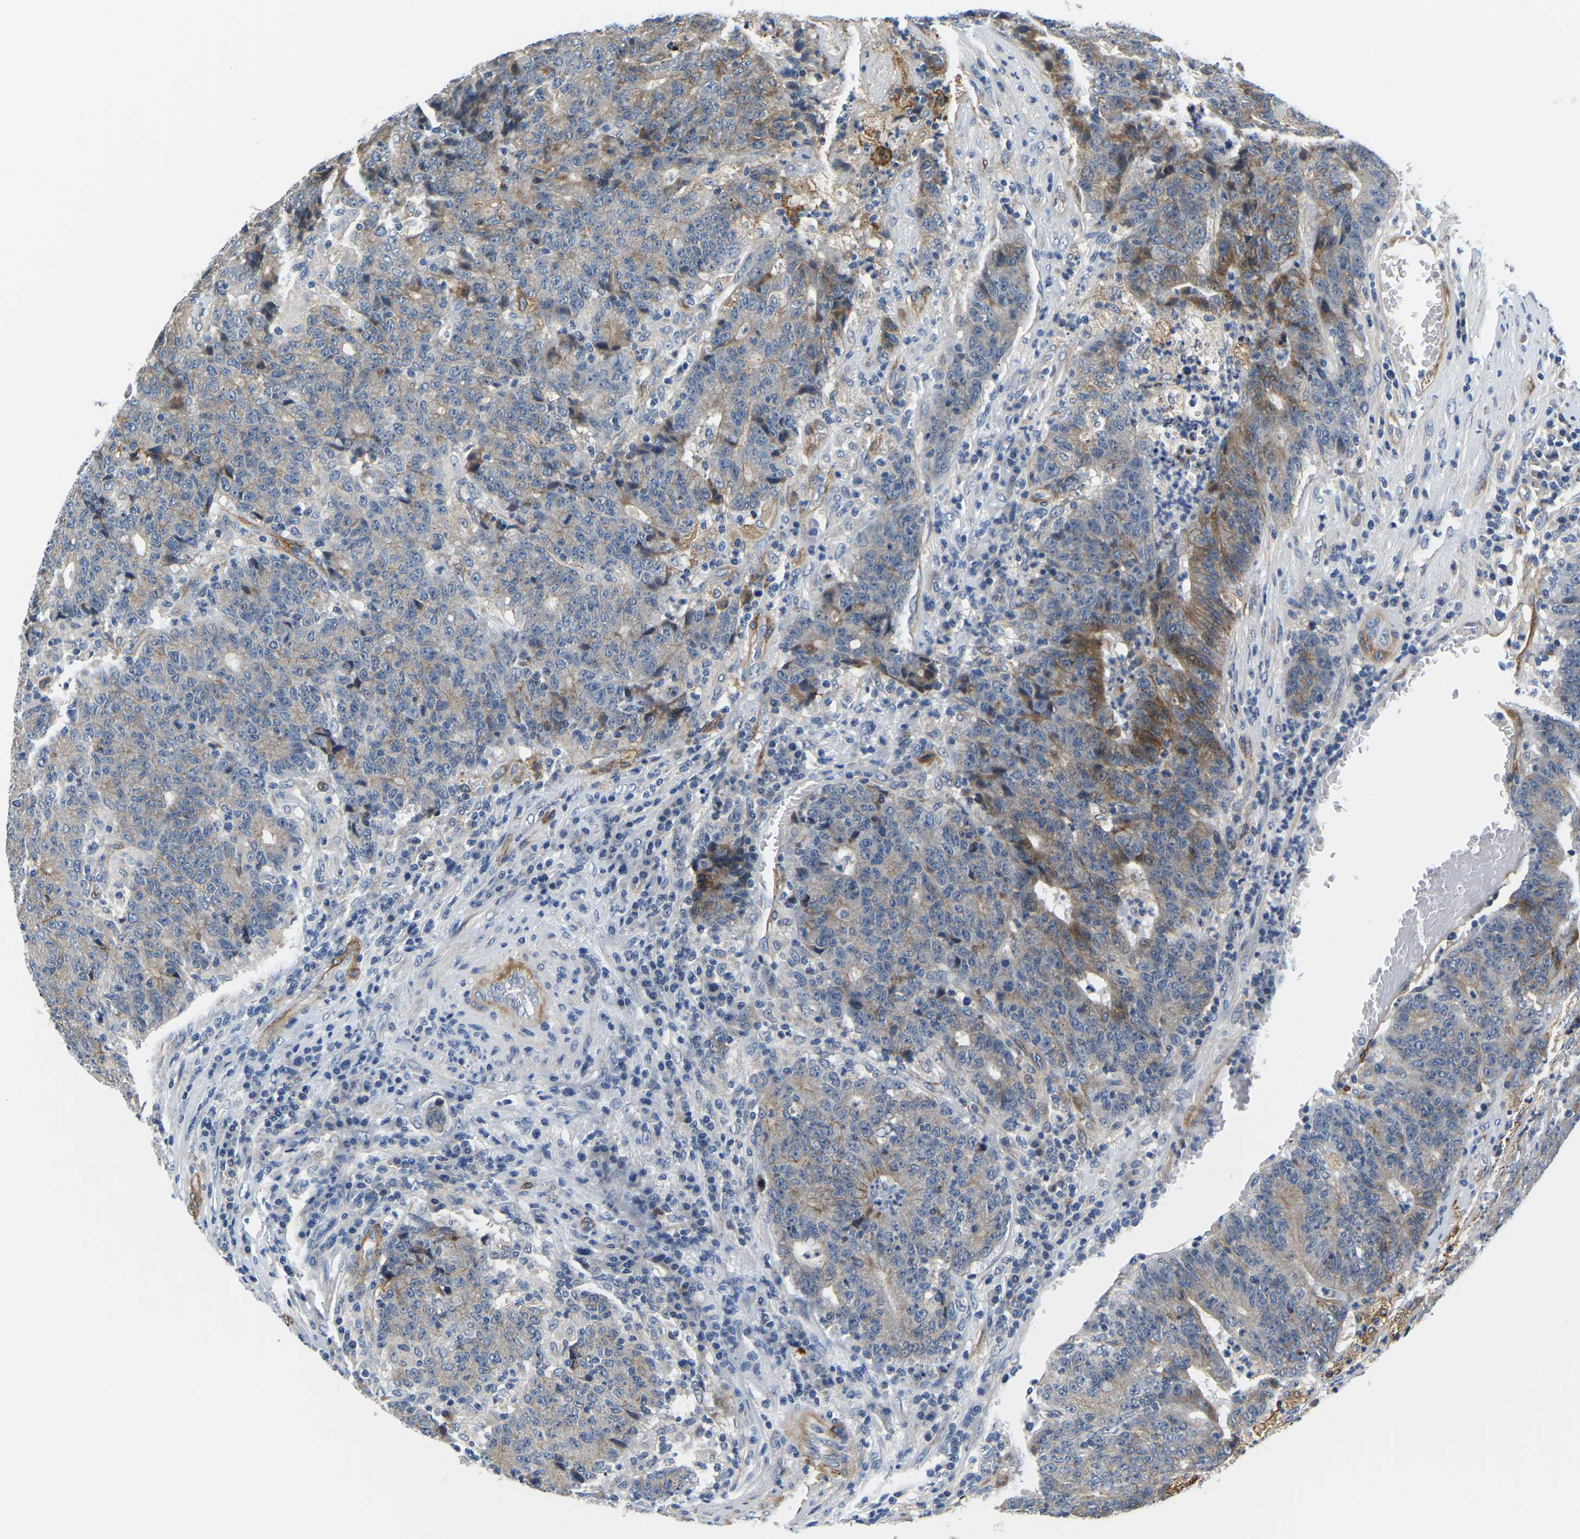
{"staining": {"intensity": "moderate", "quantity": "<25%", "location": "cytoplasmic/membranous"}, "tissue": "colorectal cancer", "cell_type": "Tumor cells", "image_type": "cancer", "snomed": [{"axis": "morphology", "description": "Normal tissue, NOS"}, {"axis": "morphology", "description": "Adenocarcinoma, NOS"}, {"axis": "topography", "description": "Colon"}], "caption": "The image shows staining of adenocarcinoma (colorectal), revealing moderate cytoplasmic/membranous protein positivity (brown color) within tumor cells.", "gene": "LIAS", "patient": {"sex": "female", "age": 75}}